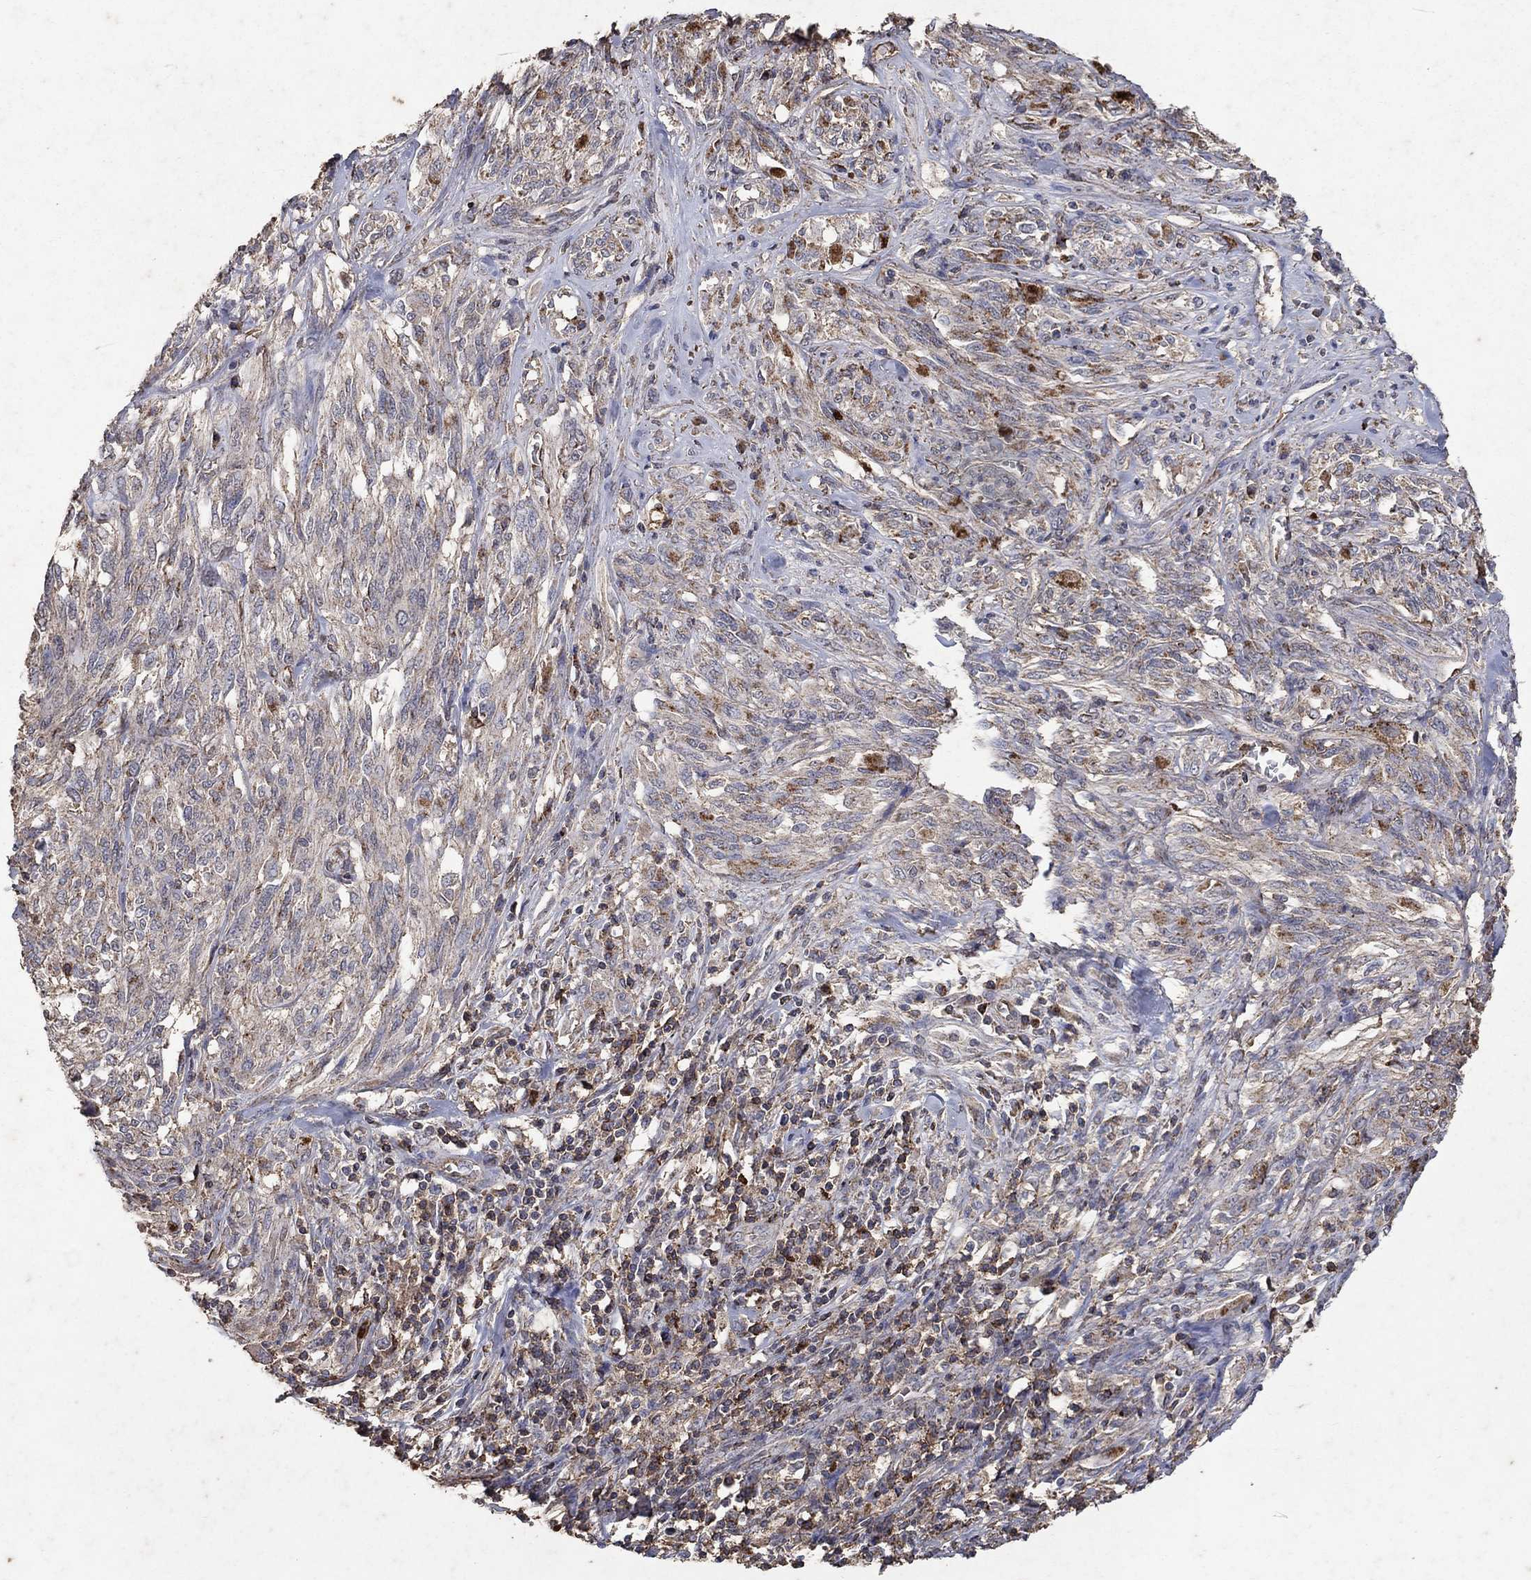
{"staining": {"intensity": "weak", "quantity": "25%-75%", "location": "cytoplasmic/membranous"}, "tissue": "melanoma", "cell_type": "Tumor cells", "image_type": "cancer", "snomed": [{"axis": "morphology", "description": "Malignant melanoma, NOS"}, {"axis": "topography", "description": "Skin"}], "caption": "Tumor cells demonstrate weak cytoplasmic/membranous expression in approximately 25%-75% of cells in melanoma. (DAB IHC with brightfield microscopy, high magnification).", "gene": "CD24", "patient": {"sex": "female", "age": 91}}